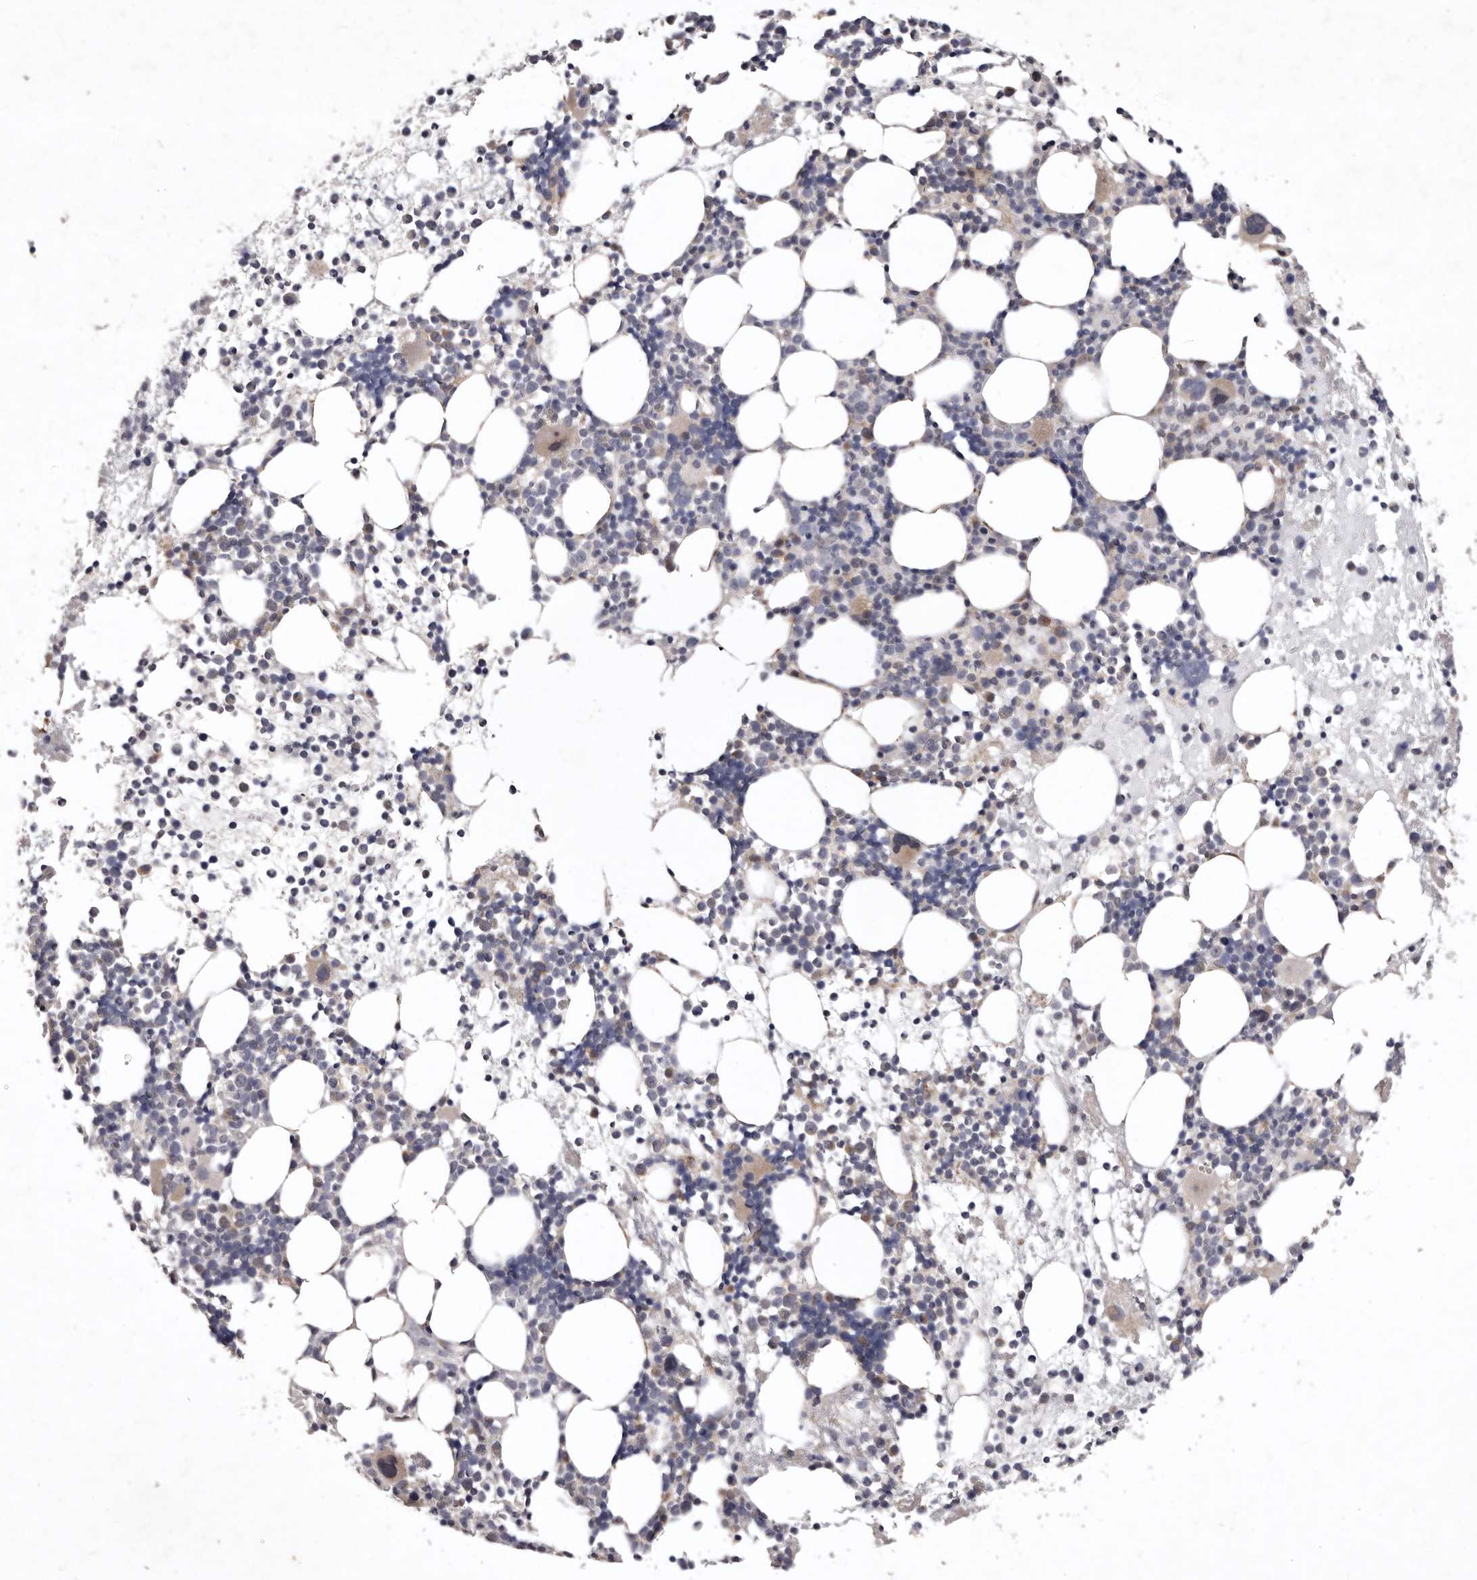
{"staining": {"intensity": "negative", "quantity": "none", "location": "none"}, "tissue": "bone marrow", "cell_type": "Hematopoietic cells", "image_type": "normal", "snomed": [{"axis": "morphology", "description": "Normal tissue, NOS"}, {"axis": "topography", "description": "Bone marrow"}], "caption": "A photomicrograph of human bone marrow is negative for staining in hematopoietic cells. The staining is performed using DAB (3,3'-diaminobenzidine) brown chromogen with nuclei counter-stained in using hematoxylin.", "gene": "FLAD1", "patient": {"sex": "female", "age": 57}}